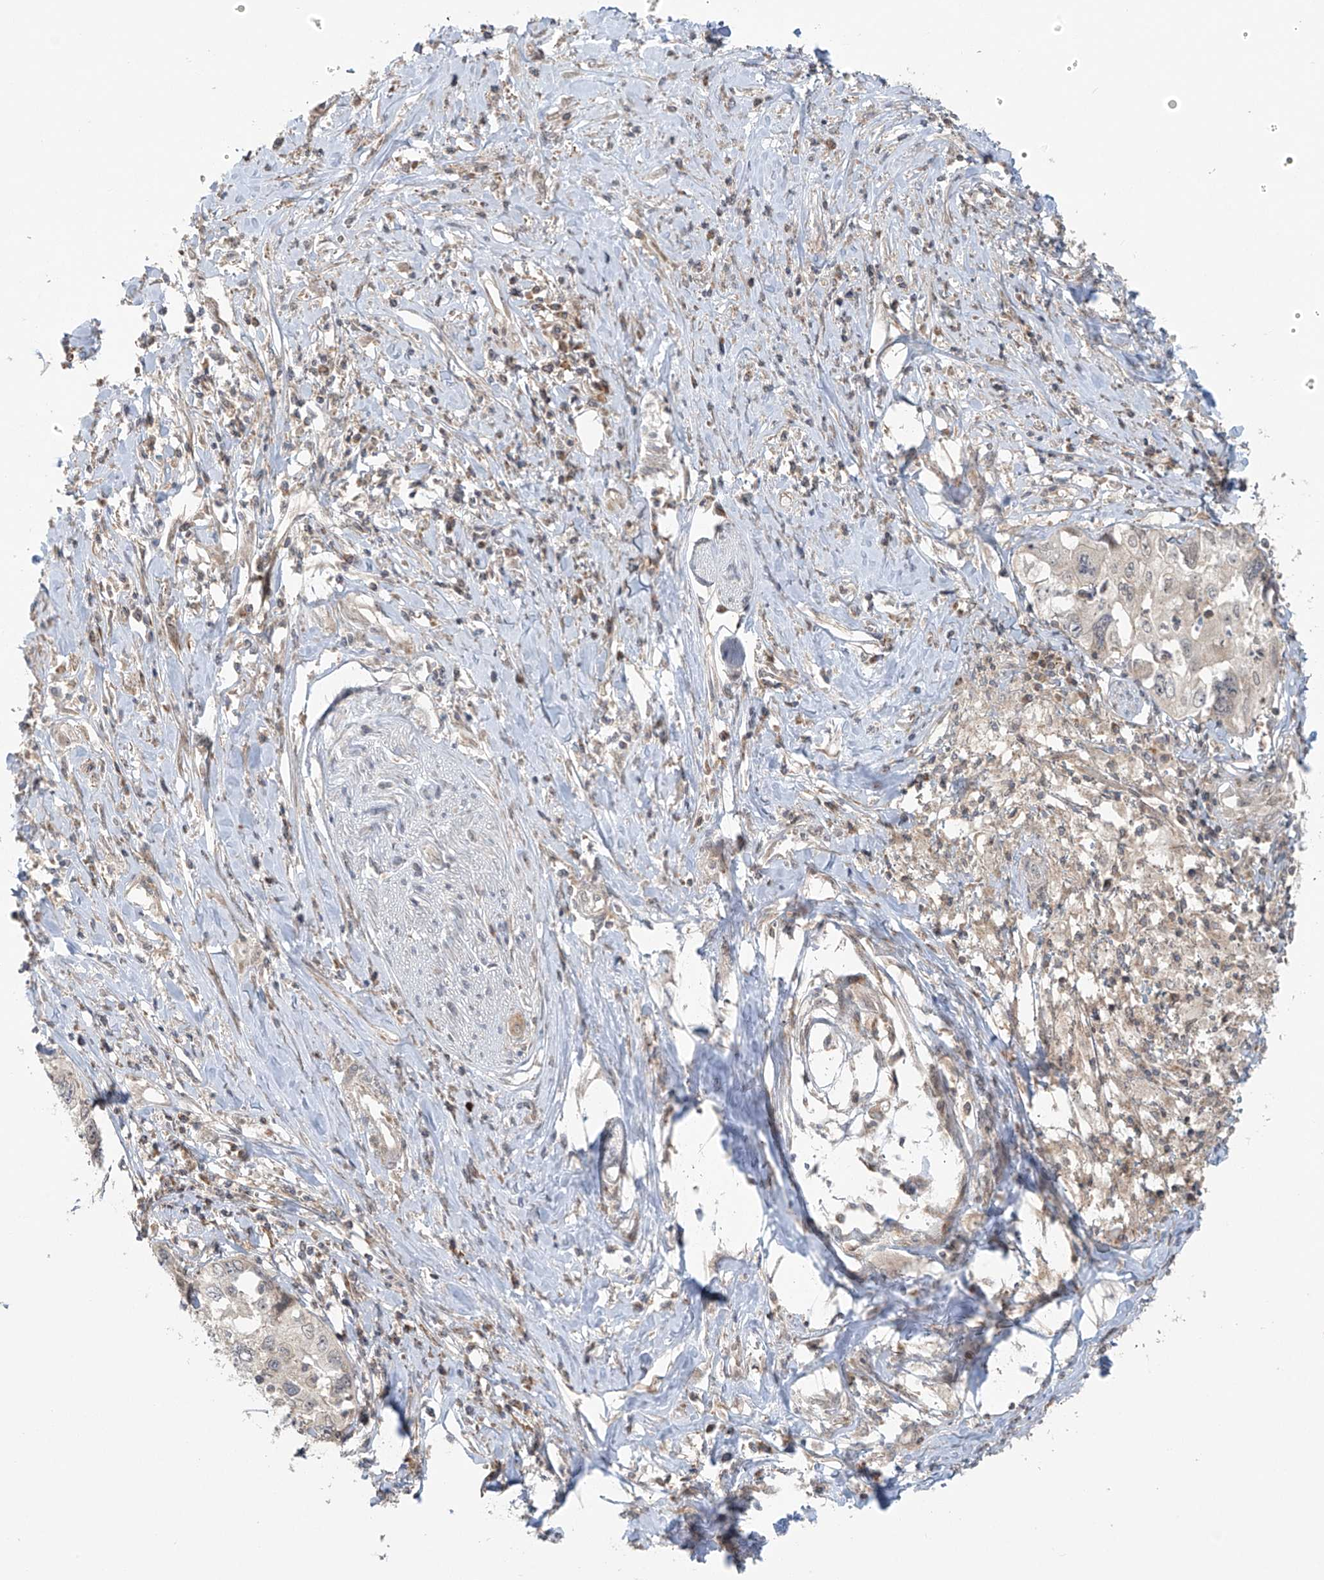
{"staining": {"intensity": "negative", "quantity": "none", "location": "none"}, "tissue": "cervical cancer", "cell_type": "Tumor cells", "image_type": "cancer", "snomed": [{"axis": "morphology", "description": "Squamous cell carcinoma, NOS"}, {"axis": "topography", "description": "Cervix"}], "caption": "Immunohistochemistry (IHC) of cervical cancer demonstrates no staining in tumor cells. (DAB immunohistochemistry (IHC), high magnification).", "gene": "HDDC2", "patient": {"sex": "female", "age": 31}}